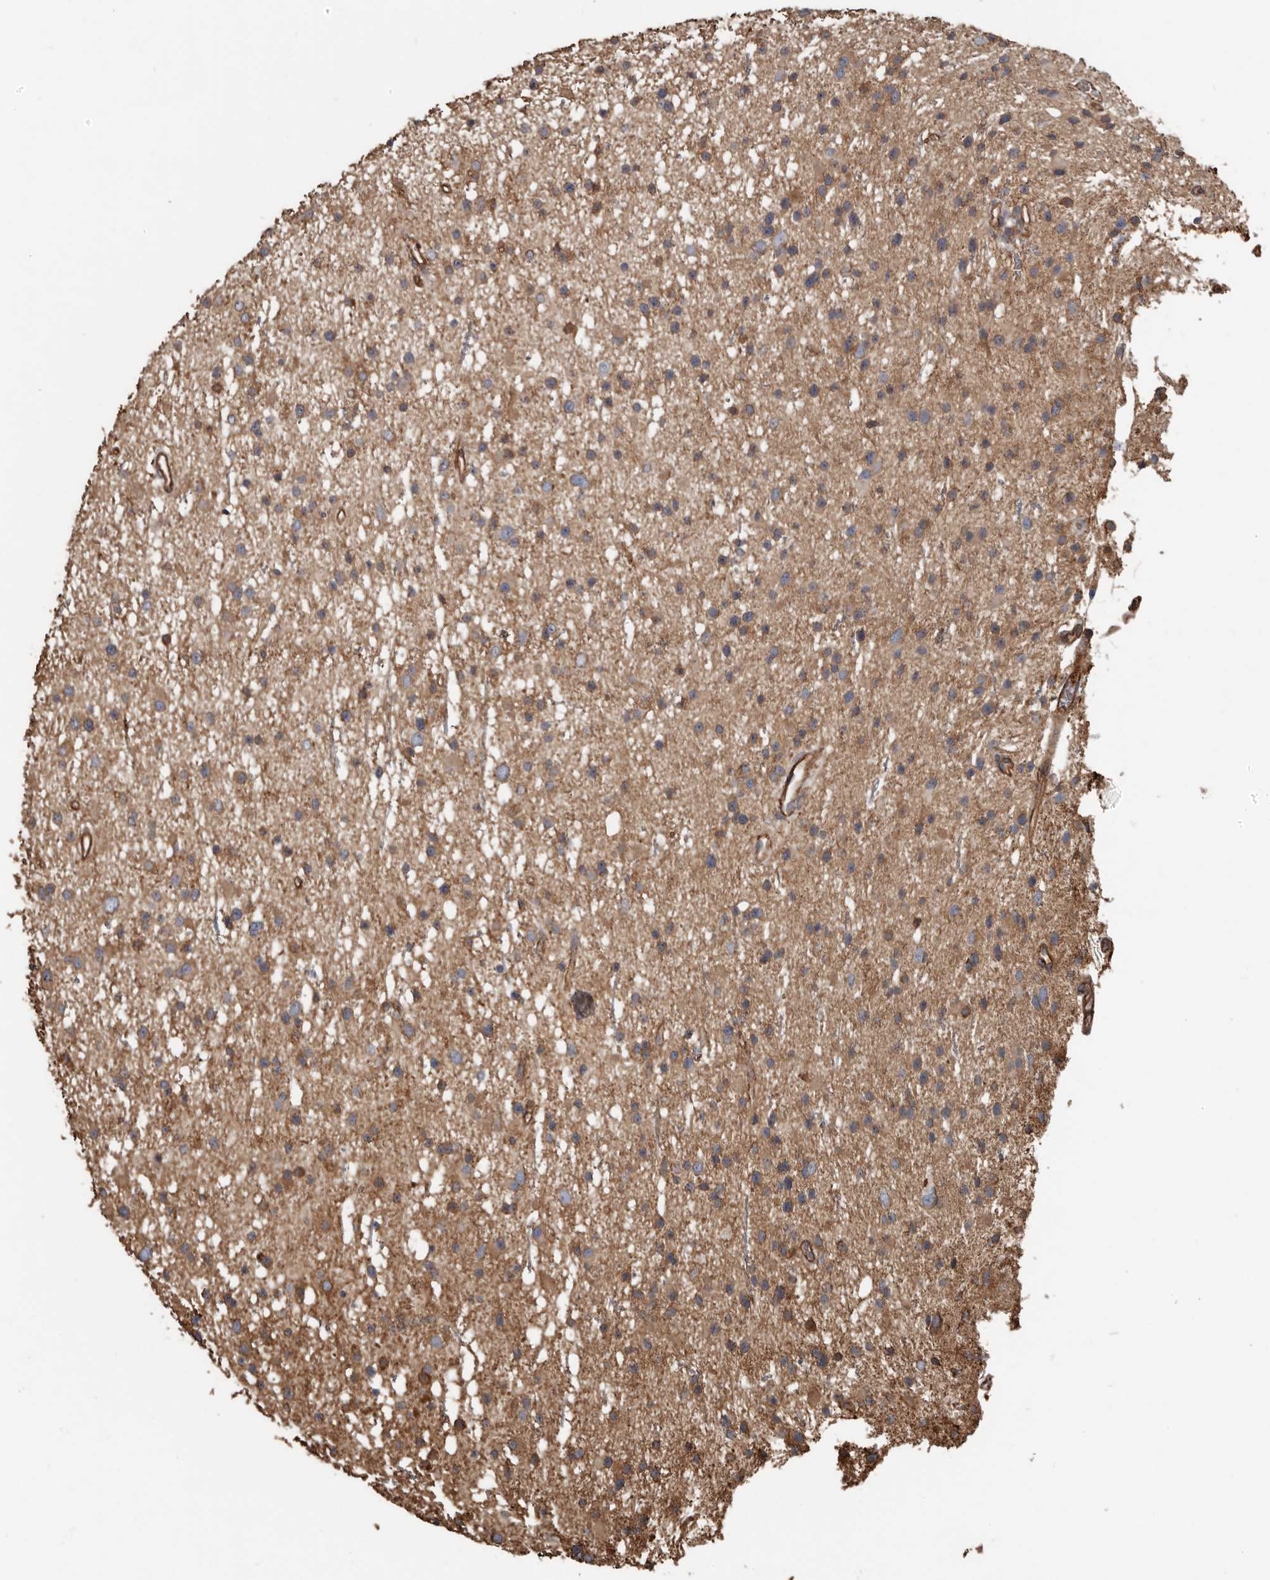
{"staining": {"intensity": "moderate", "quantity": ">75%", "location": "cytoplasmic/membranous"}, "tissue": "glioma", "cell_type": "Tumor cells", "image_type": "cancer", "snomed": [{"axis": "morphology", "description": "Glioma, malignant, Low grade"}, {"axis": "topography", "description": "Cerebral cortex"}], "caption": "High-magnification brightfield microscopy of malignant glioma (low-grade) stained with DAB (3,3'-diaminobenzidine) (brown) and counterstained with hematoxylin (blue). tumor cells exhibit moderate cytoplasmic/membranous expression is seen in about>75% of cells.", "gene": "DENND6B", "patient": {"sex": "female", "age": 39}}